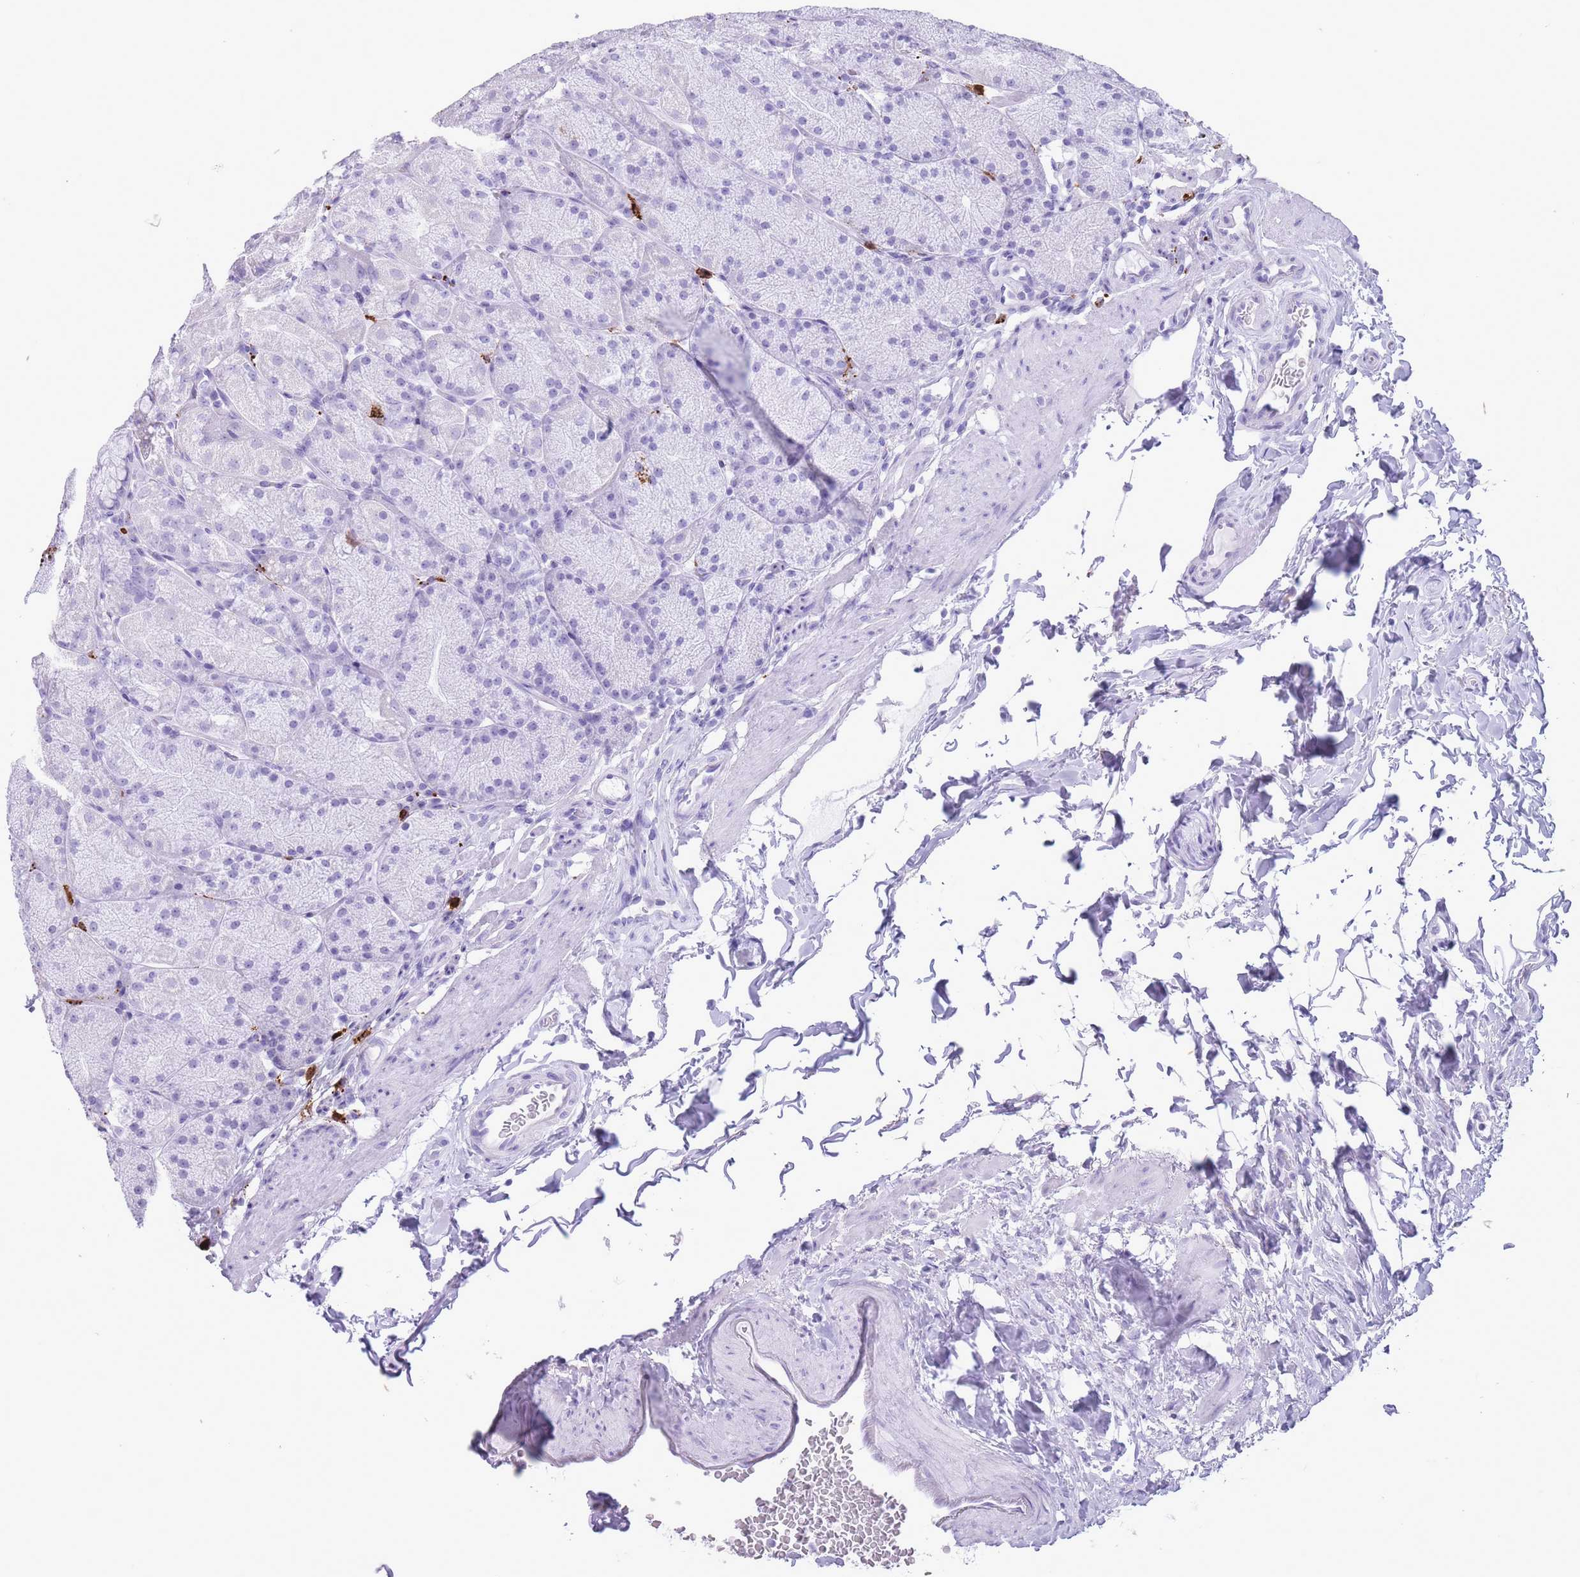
{"staining": {"intensity": "negative", "quantity": "none", "location": "none"}, "tissue": "stomach", "cell_type": "Glandular cells", "image_type": "normal", "snomed": [{"axis": "morphology", "description": "Normal tissue, NOS"}, {"axis": "topography", "description": "Stomach, upper"}, {"axis": "topography", "description": "Stomach, lower"}], "caption": "An immunohistochemistry histopathology image of unremarkable stomach is shown. There is no staining in glandular cells of stomach.", "gene": "OR4F16", "patient": {"sex": "male", "age": 67}}